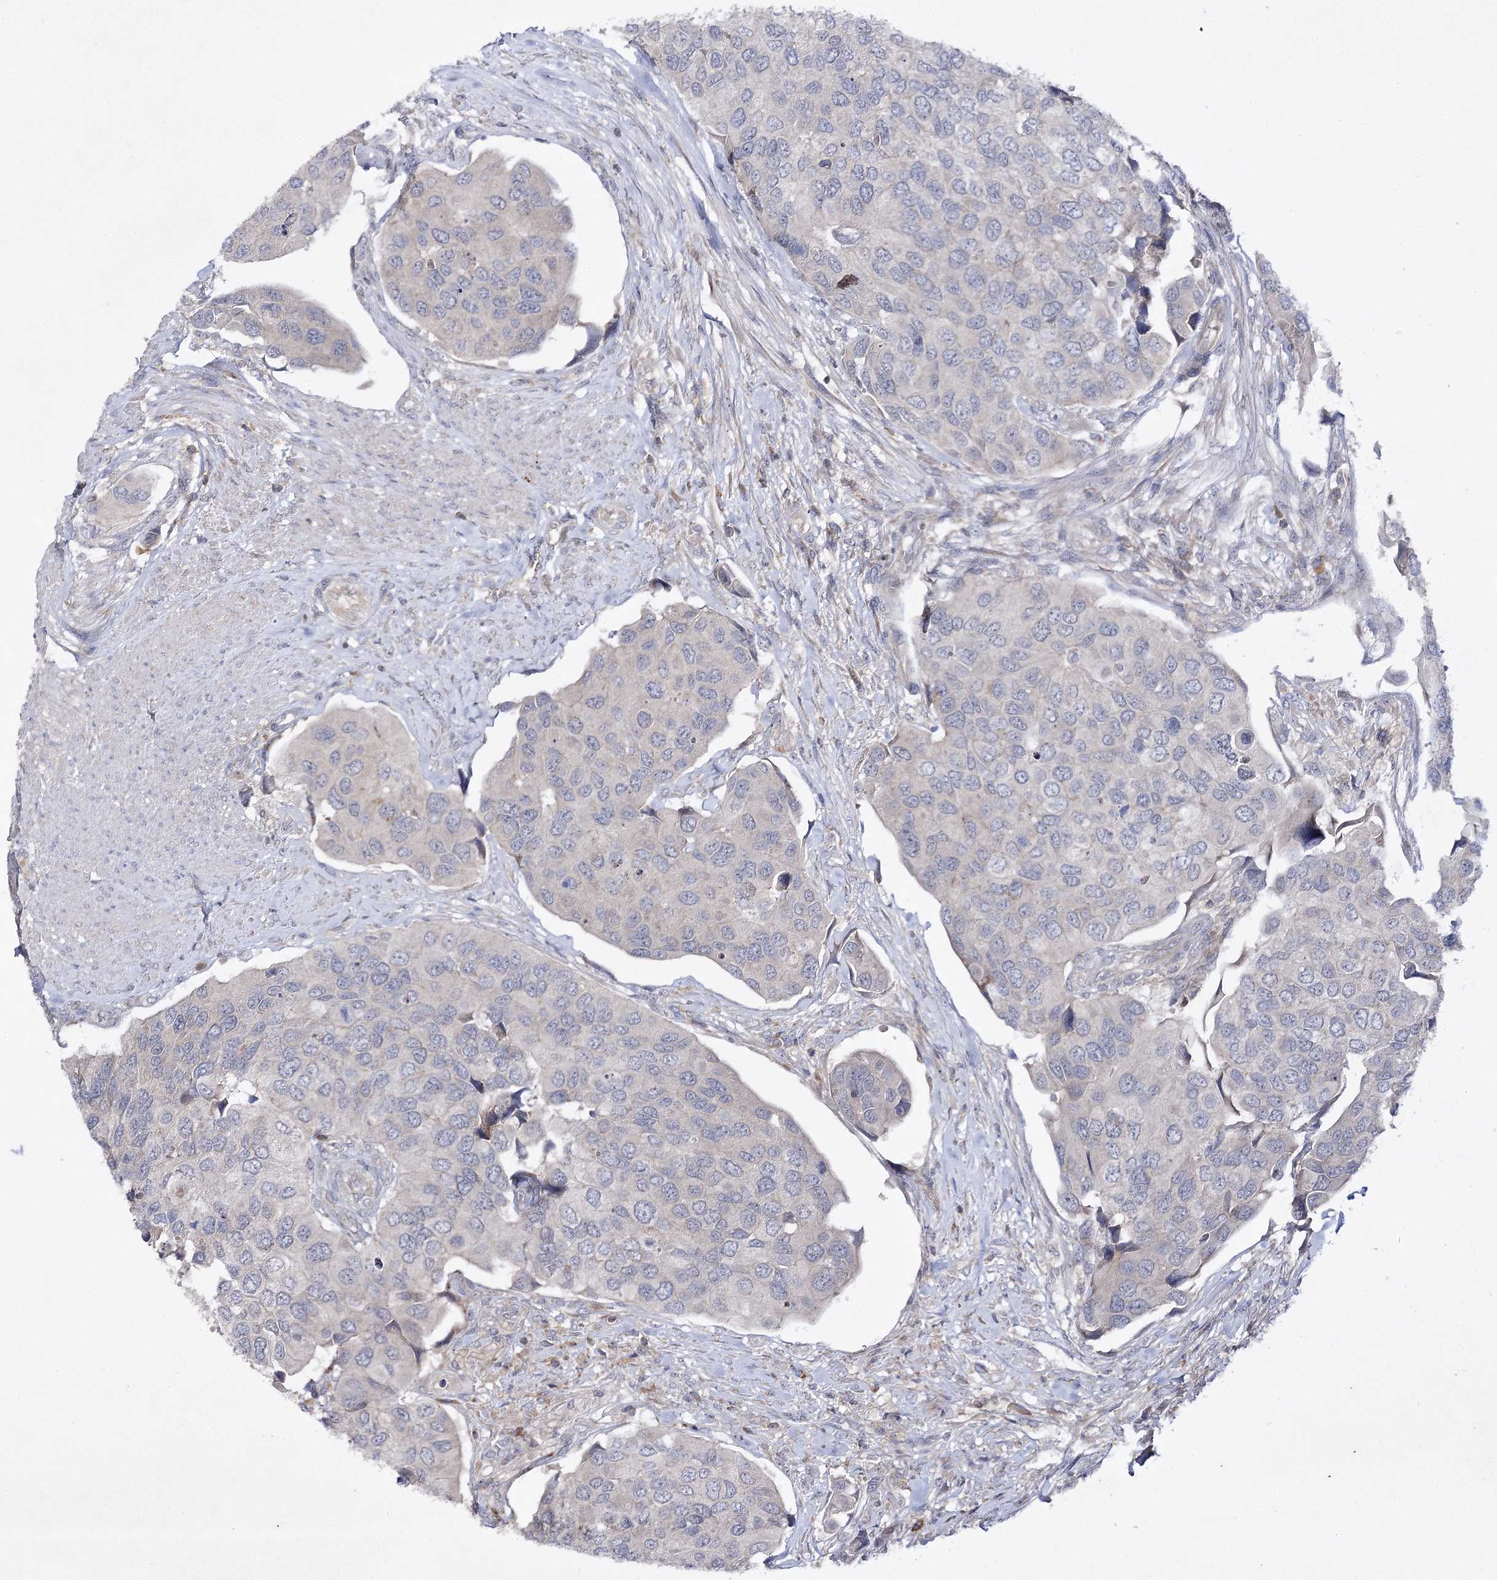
{"staining": {"intensity": "negative", "quantity": "none", "location": "none"}, "tissue": "urothelial cancer", "cell_type": "Tumor cells", "image_type": "cancer", "snomed": [{"axis": "morphology", "description": "Urothelial carcinoma, High grade"}, {"axis": "topography", "description": "Urinary bladder"}], "caption": "Tumor cells are negative for brown protein staining in urothelial cancer.", "gene": "BCR", "patient": {"sex": "male", "age": 74}}